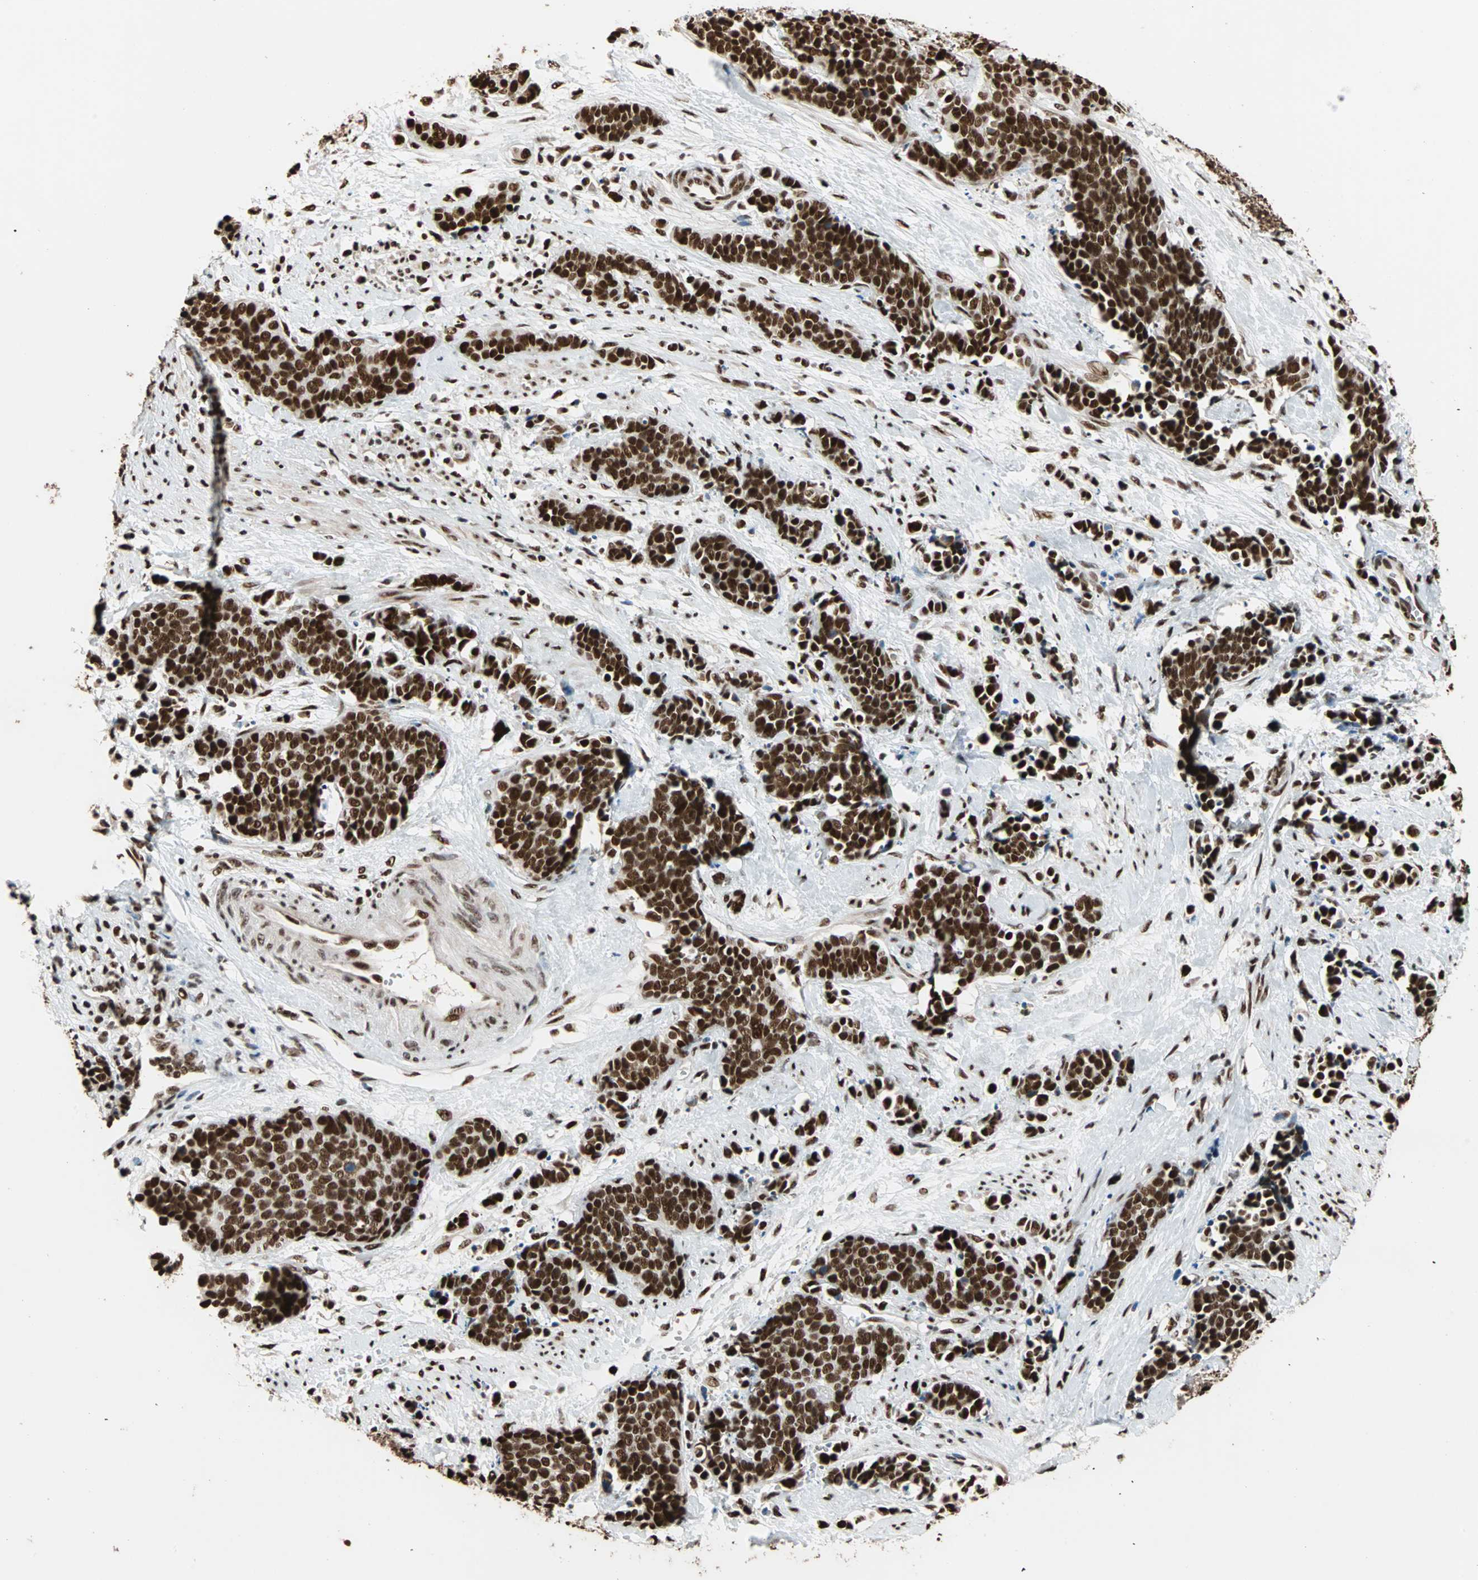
{"staining": {"intensity": "strong", "quantity": ">75%", "location": "nuclear"}, "tissue": "cervical cancer", "cell_type": "Tumor cells", "image_type": "cancer", "snomed": [{"axis": "morphology", "description": "Squamous cell carcinoma, NOS"}, {"axis": "topography", "description": "Cervix"}], "caption": "Human cervical squamous cell carcinoma stained with a protein marker shows strong staining in tumor cells.", "gene": "ILF2", "patient": {"sex": "female", "age": 35}}